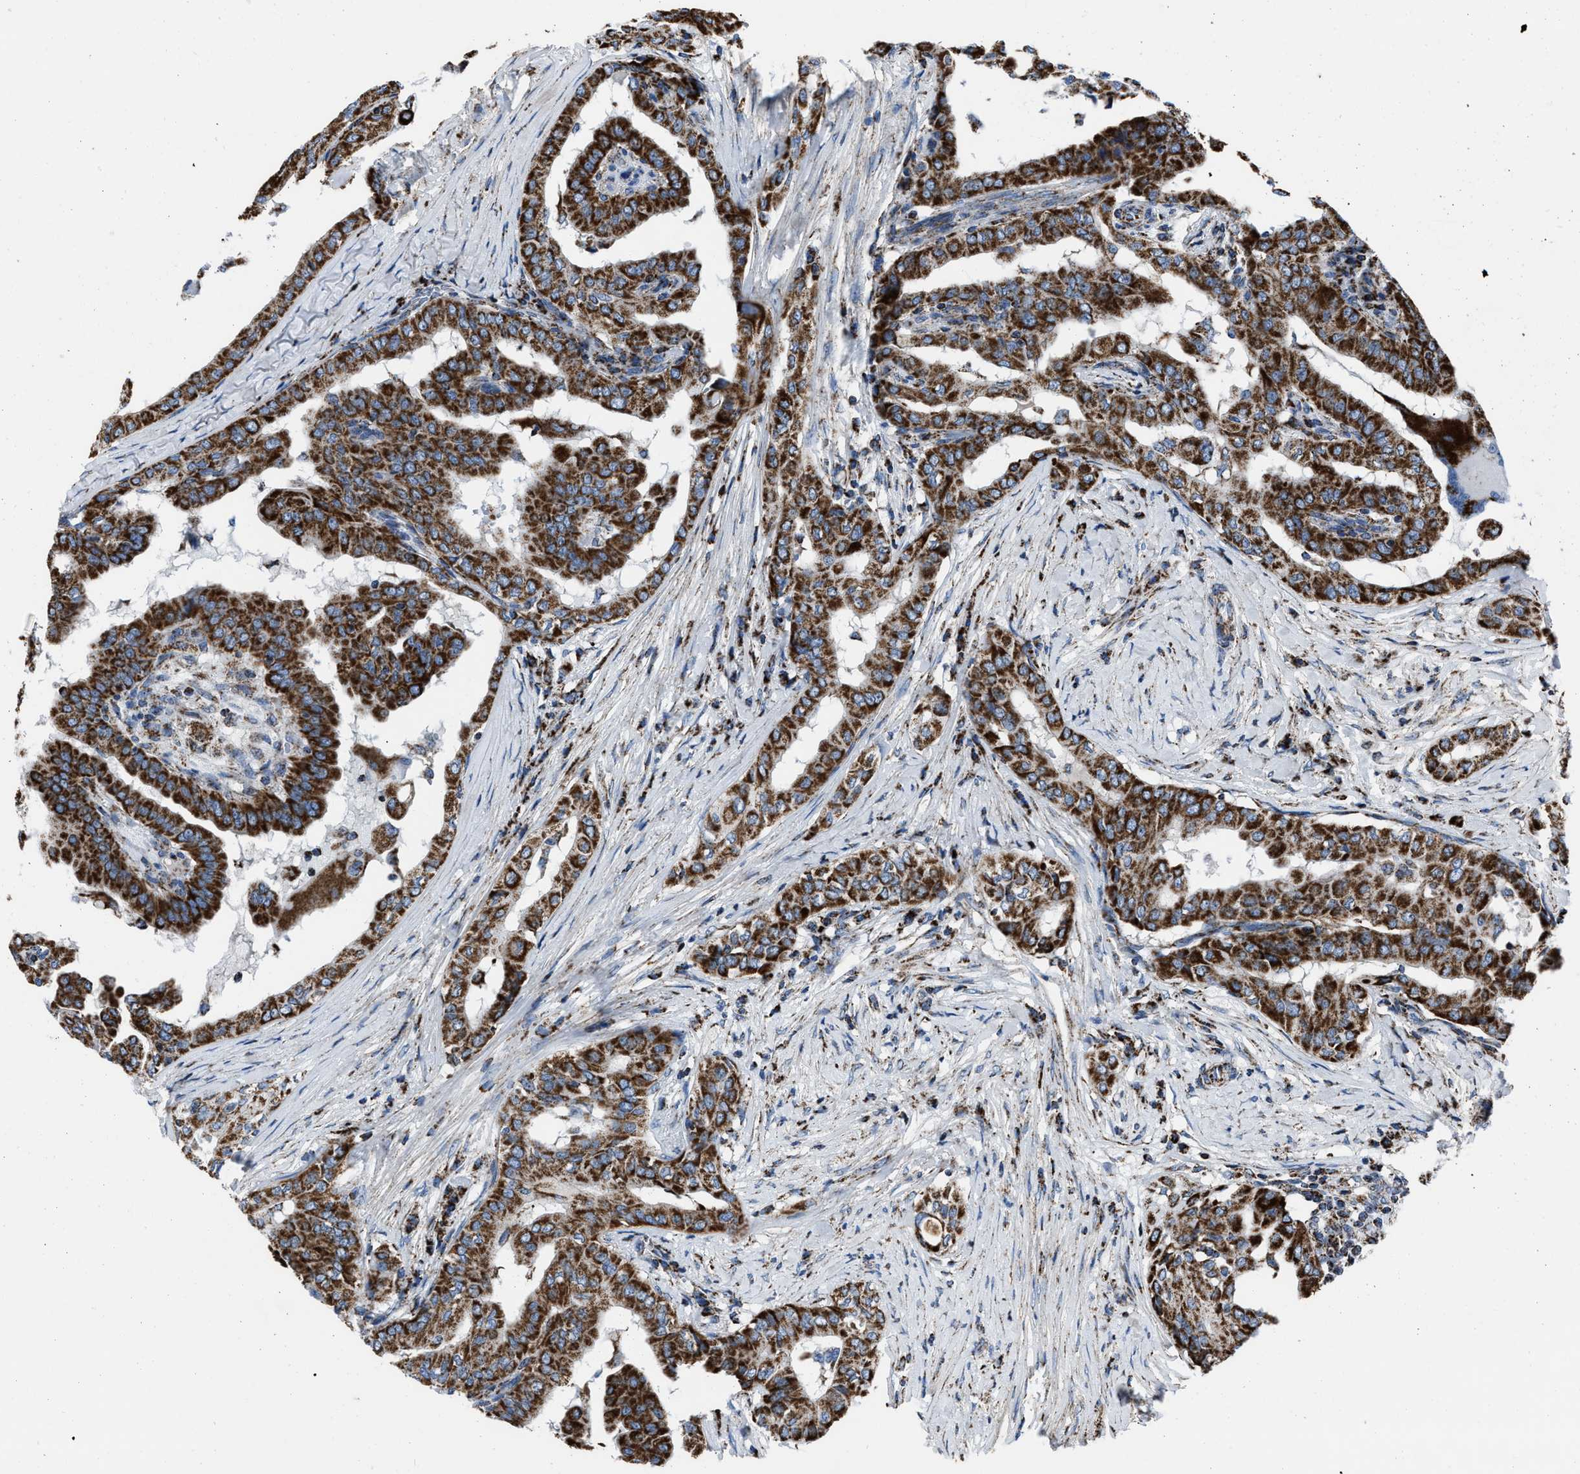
{"staining": {"intensity": "strong", "quantity": ">75%", "location": "cytoplasmic/membranous"}, "tissue": "thyroid cancer", "cell_type": "Tumor cells", "image_type": "cancer", "snomed": [{"axis": "morphology", "description": "Papillary adenocarcinoma, NOS"}, {"axis": "topography", "description": "Thyroid gland"}], "caption": "Thyroid cancer was stained to show a protein in brown. There is high levels of strong cytoplasmic/membranous staining in about >75% of tumor cells.", "gene": "NSD3", "patient": {"sex": "male", "age": 33}}